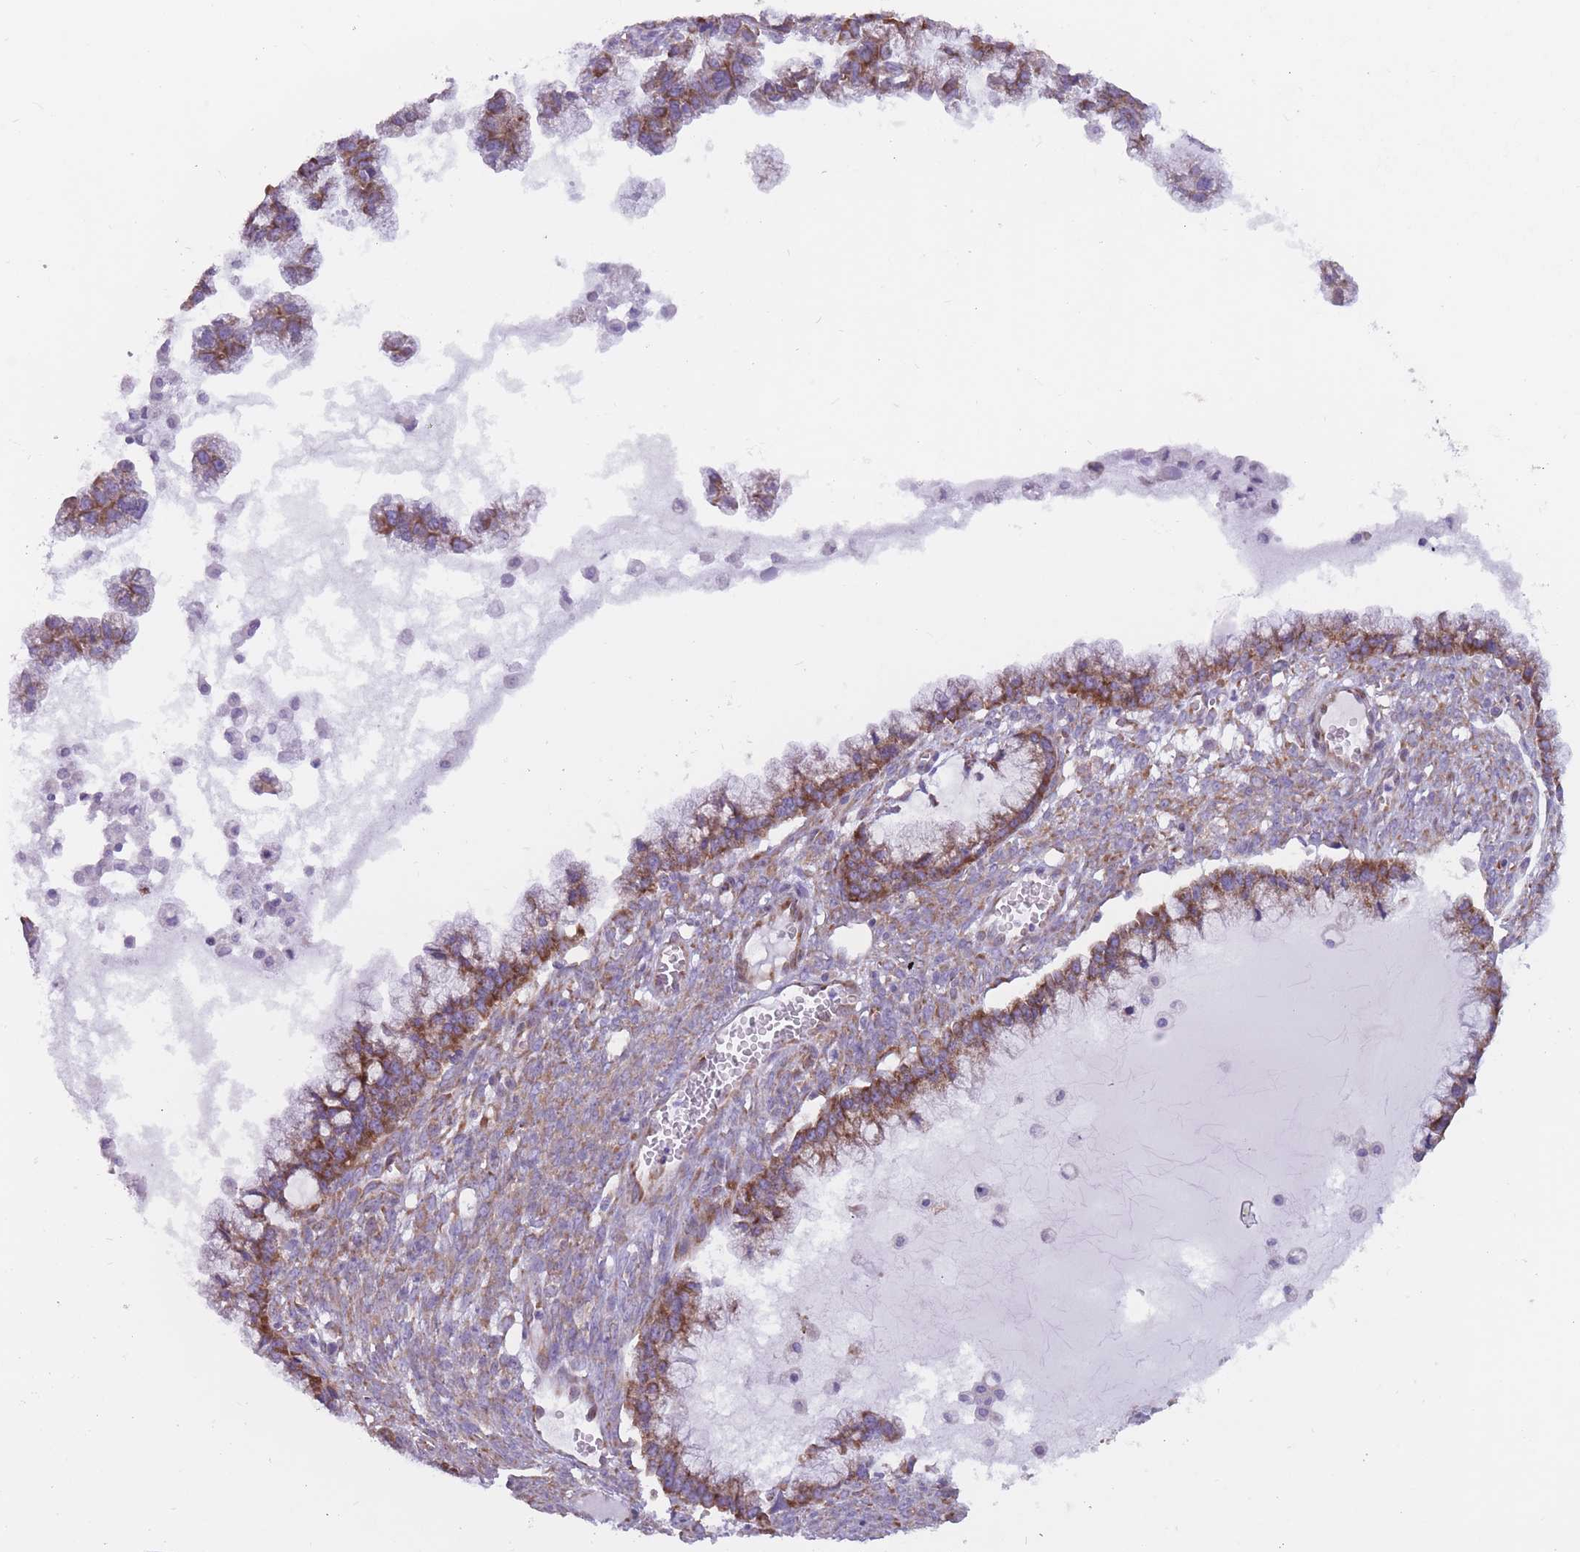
{"staining": {"intensity": "strong", "quantity": "25%-75%", "location": "cytoplasmic/membranous"}, "tissue": "ovarian cancer", "cell_type": "Tumor cells", "image_type": "cancer", "snomed": [{"axis": "morphology", "description": "Cystadenocarcinoma, mucinous, NOS"}, {"axis": "topography", "description": "Ovary"}], "caption": "An IHC photomicrograph of tumor tissue is shown. Protein staining in brown highlights strong cytoplasmic/membranous positivity in ovarian mucinous cystadenocarcinoma within tumor cells.", "gene": "RPL18", "patient": {"sex": "female", "age": 72}}